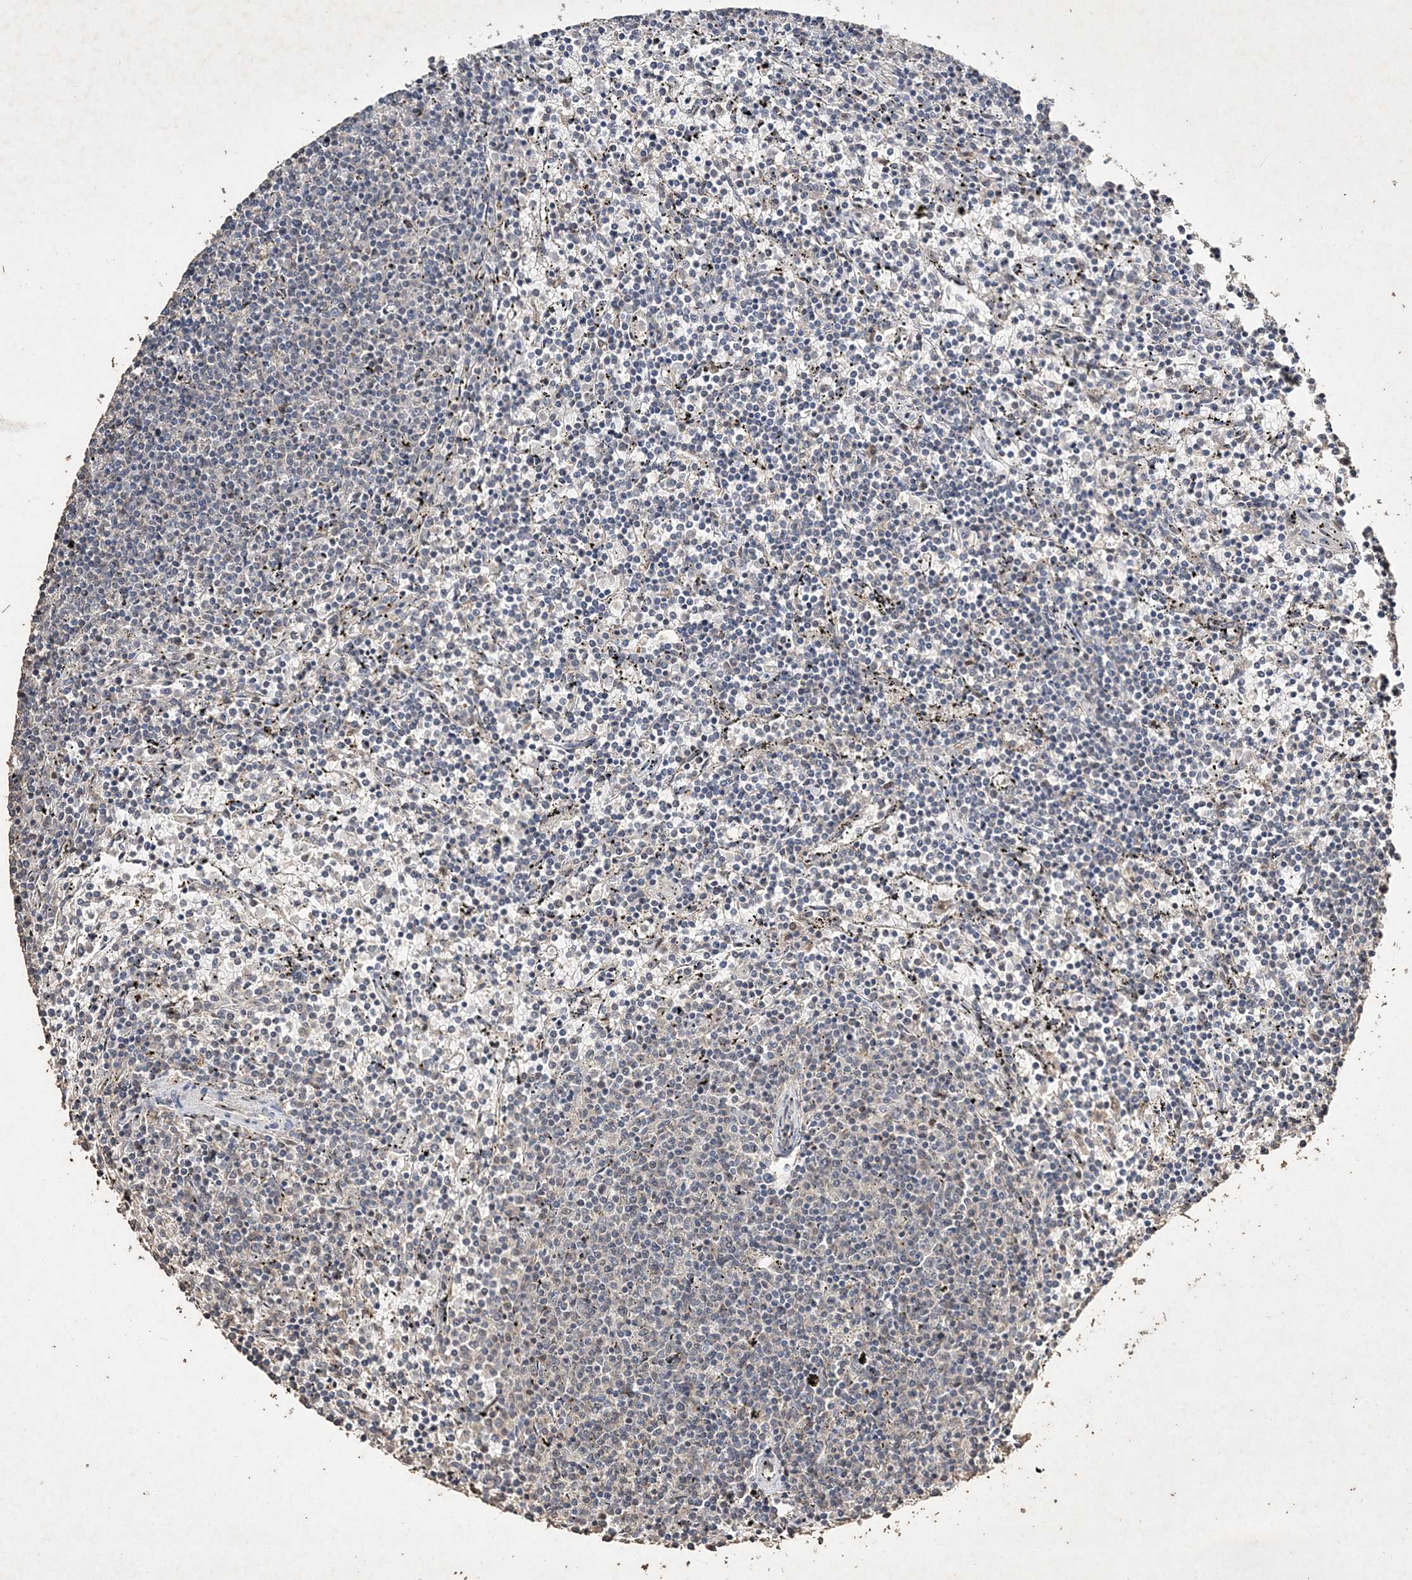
{"staining": {"intensity": "negative", "quantity": "none", "location": "none"}, "tissue": "lymphoma", "cell_type": "Tumor cells", "image_type": "cancer", "snomed": [{"axis": "morphology", "description": "Malignant lymphoma, non-Hodgkin's type, Low grade"}, {"axis": "topography", "description": "Spleen"}], "caption": "This photomicrograph is of lymphoma stained with IHC to label a protein in brown with the nuclei are counter-stained blue. There is no positivity in tumor cells.", "gene": "C3orf38", "patient": {"sex": "female", "age": 50}}